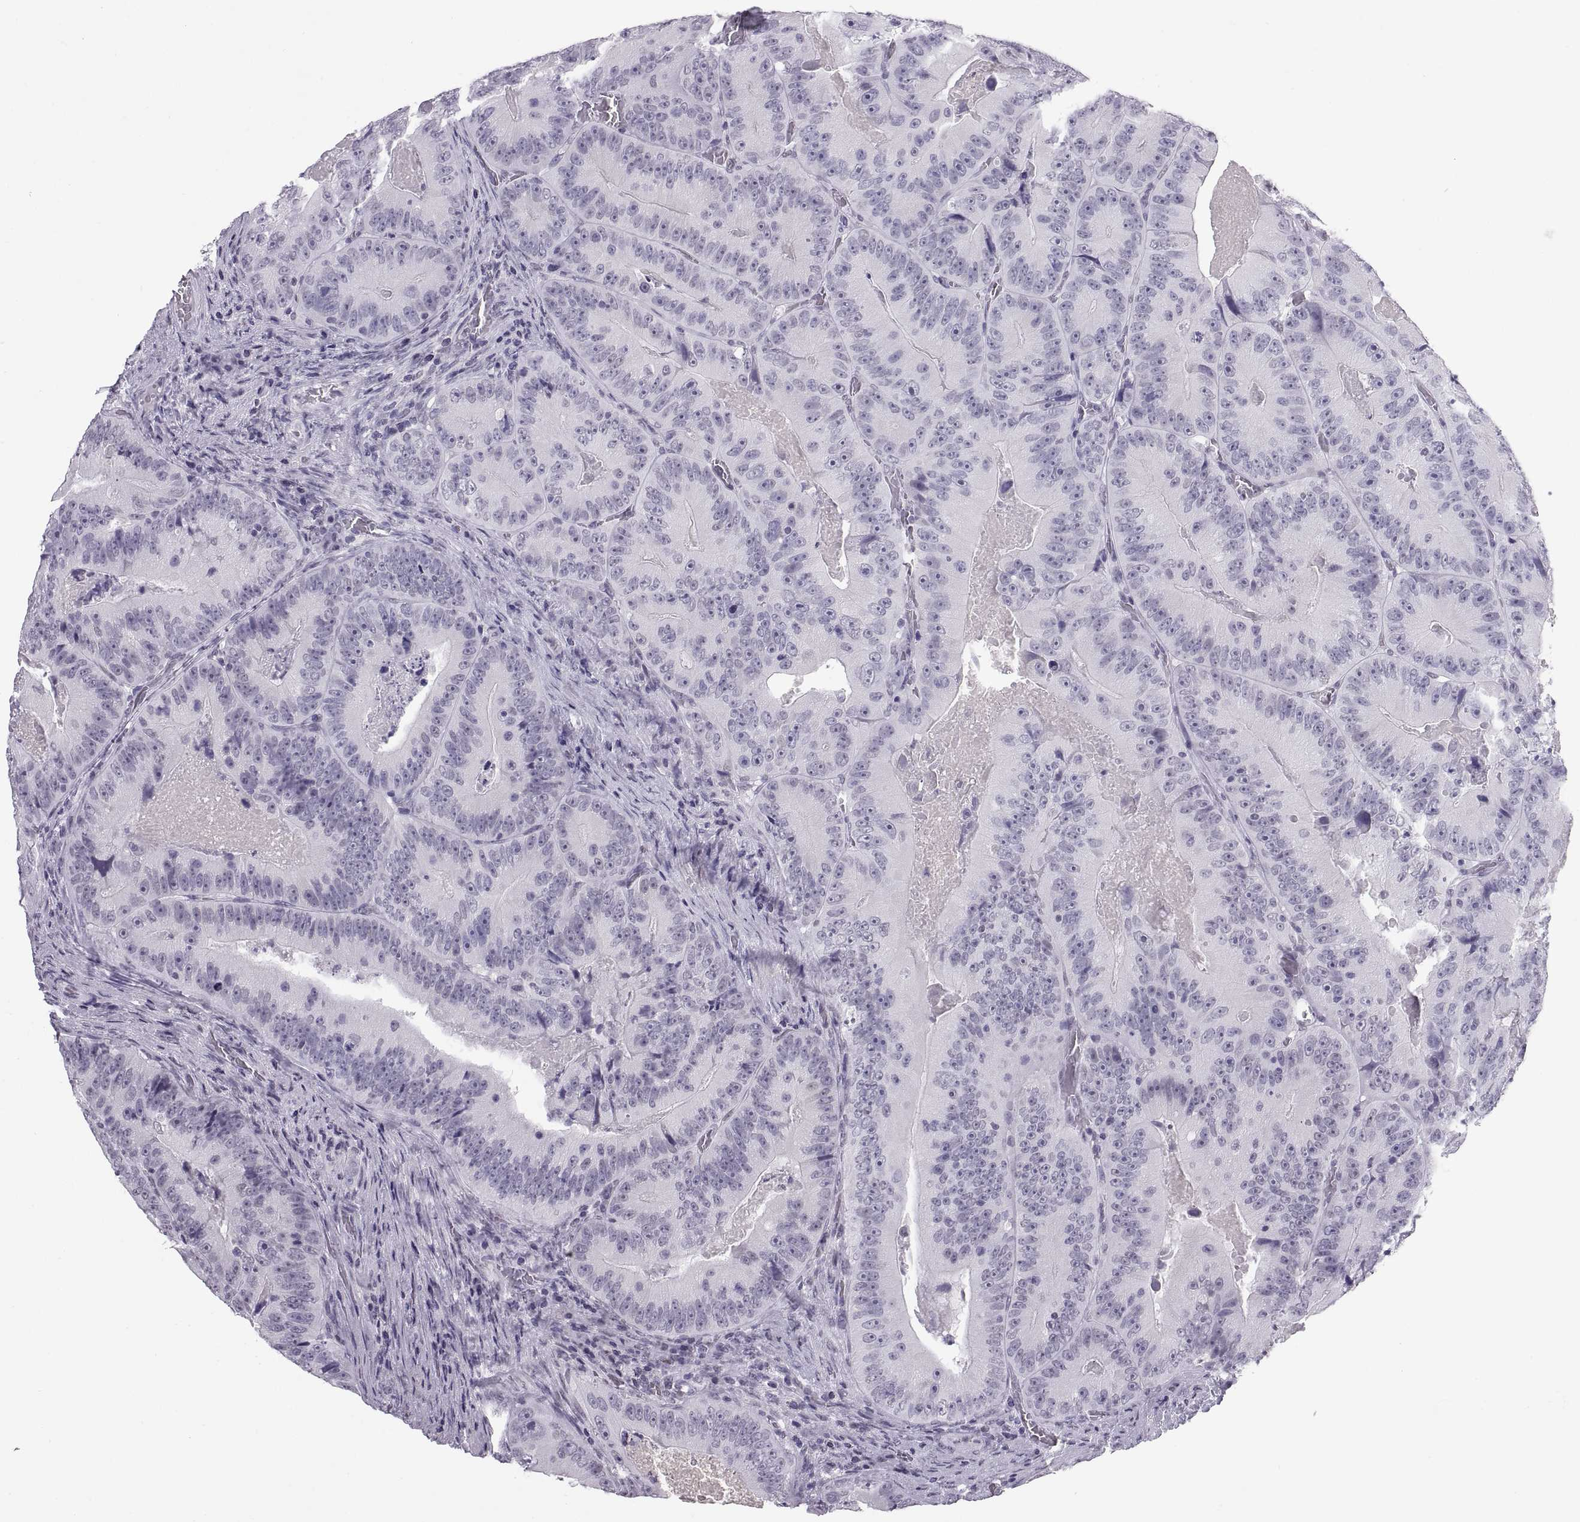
{"staining": {"intensity": "negative", "quantity": "none", "location": "none"}, "tissue": "colorectal cancer", "cell_type": "Tumor cells", "image_type": "cancer", "snomed": [{"axis": "morphology", "description": "Adenocarcinoma, NOS"}, {"axis": "topography", "description": "Colon"}], "caption": "A high-resolution photomicrograph shows immunohistochemistry (IHC) staining of colorectal cancer, which exhibits no significant expression in tumor cells.", "gene": "CARTPT", "patient": {"sex": "female", "age": 86}}